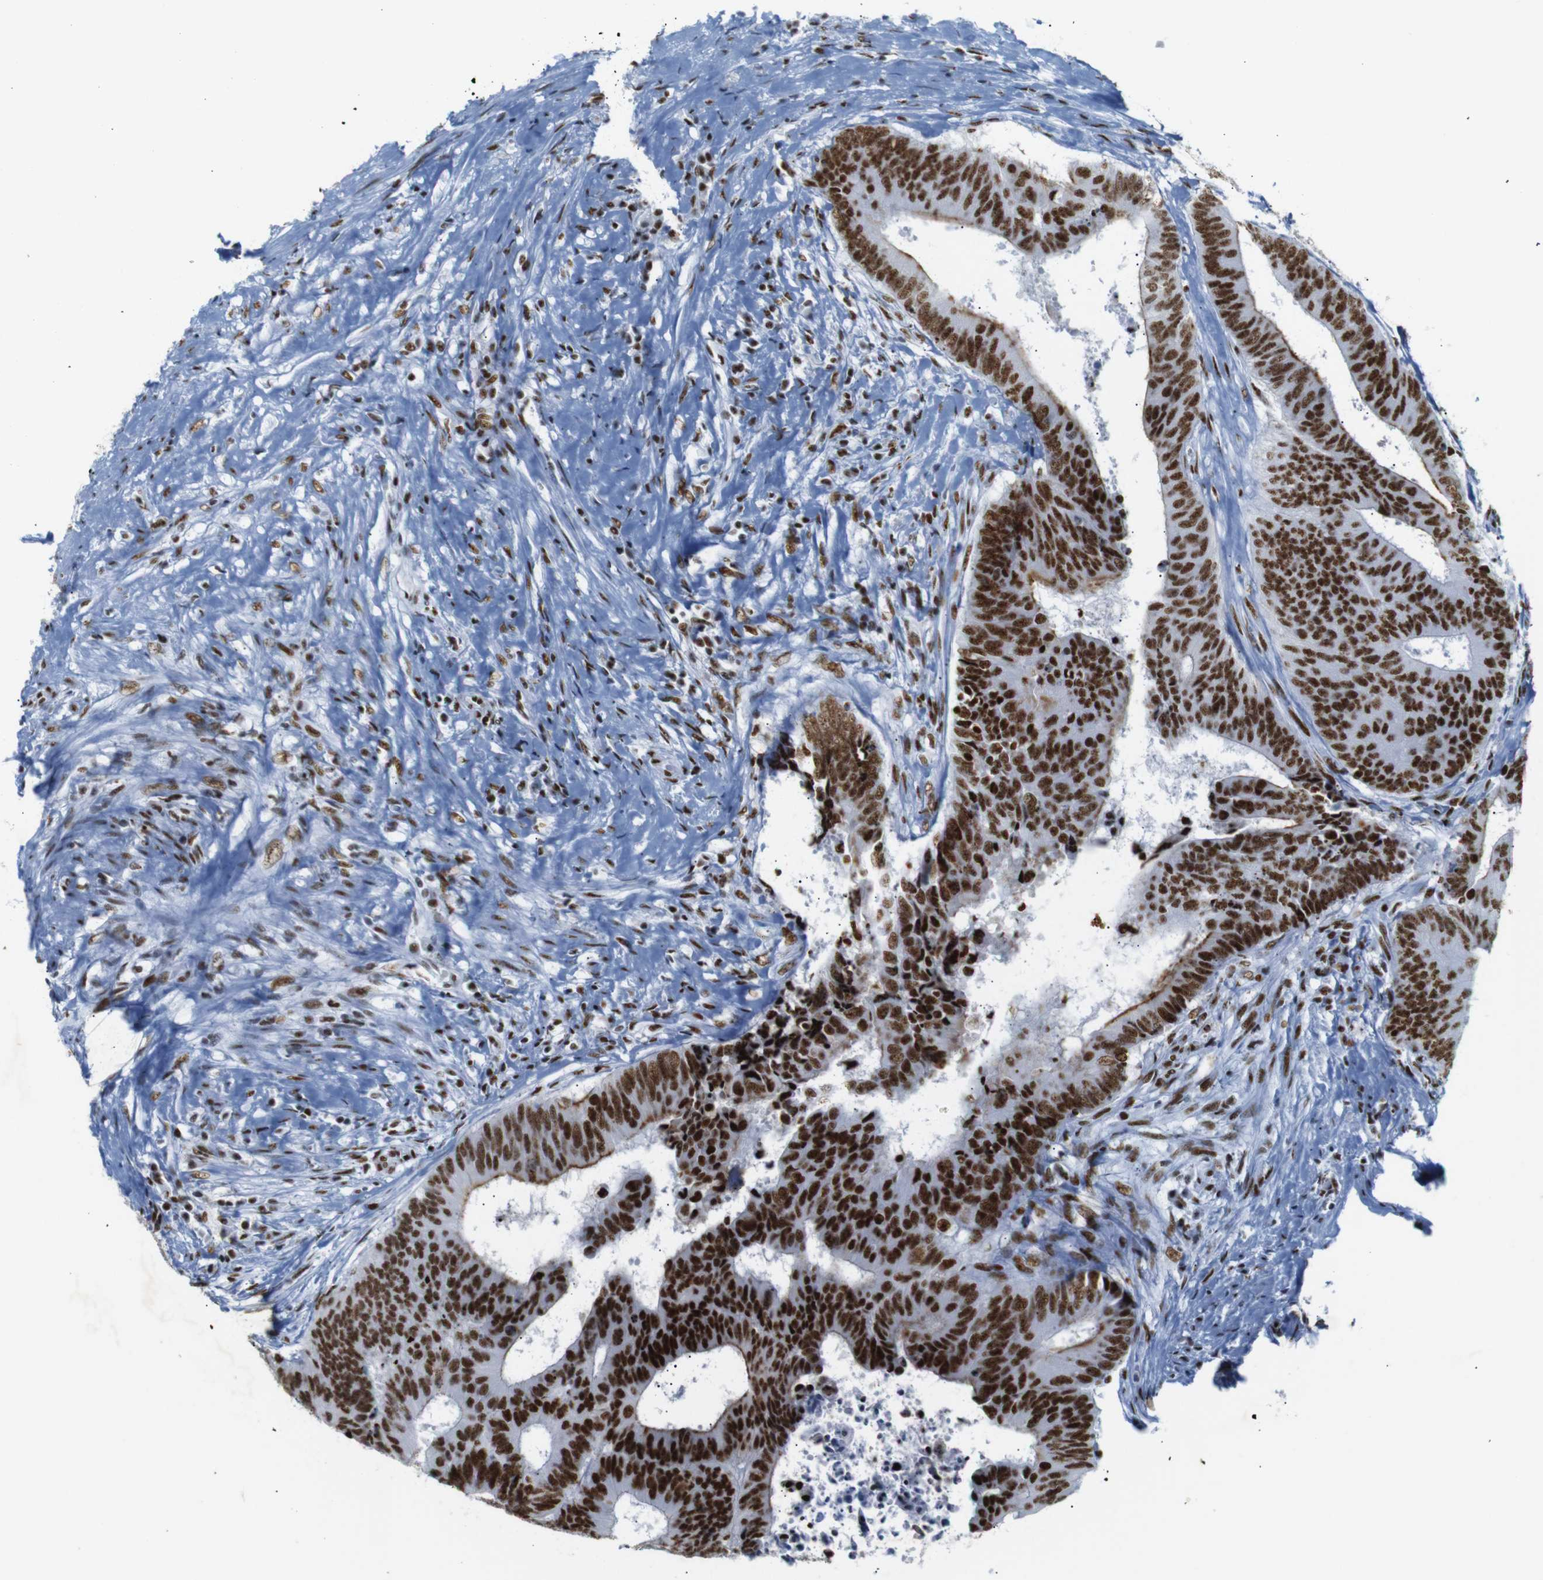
{"staining": {"intensity": "strong", "quantity": ">75%", "location": "cytoplasmic/membranous,nuclear"}, "tissue": "colorectal cancer", "cell_type": "Tumor cells", "image_type": "cancer", "snomed": [{"axis": "morphology", "description": "Adenocarcinoma, NOS"}, {"axis": "topography", "description": "Rectum"}], "caption": "Adenocarcinoma (colorectal) tissue reveals strong cytoplasmic/membranous and nuclear staining in about >75% of tumor cells, visualized by immunohistochemistry.", "gene": "TRA2B", "patient": {"sex": "male", "age": 72}}